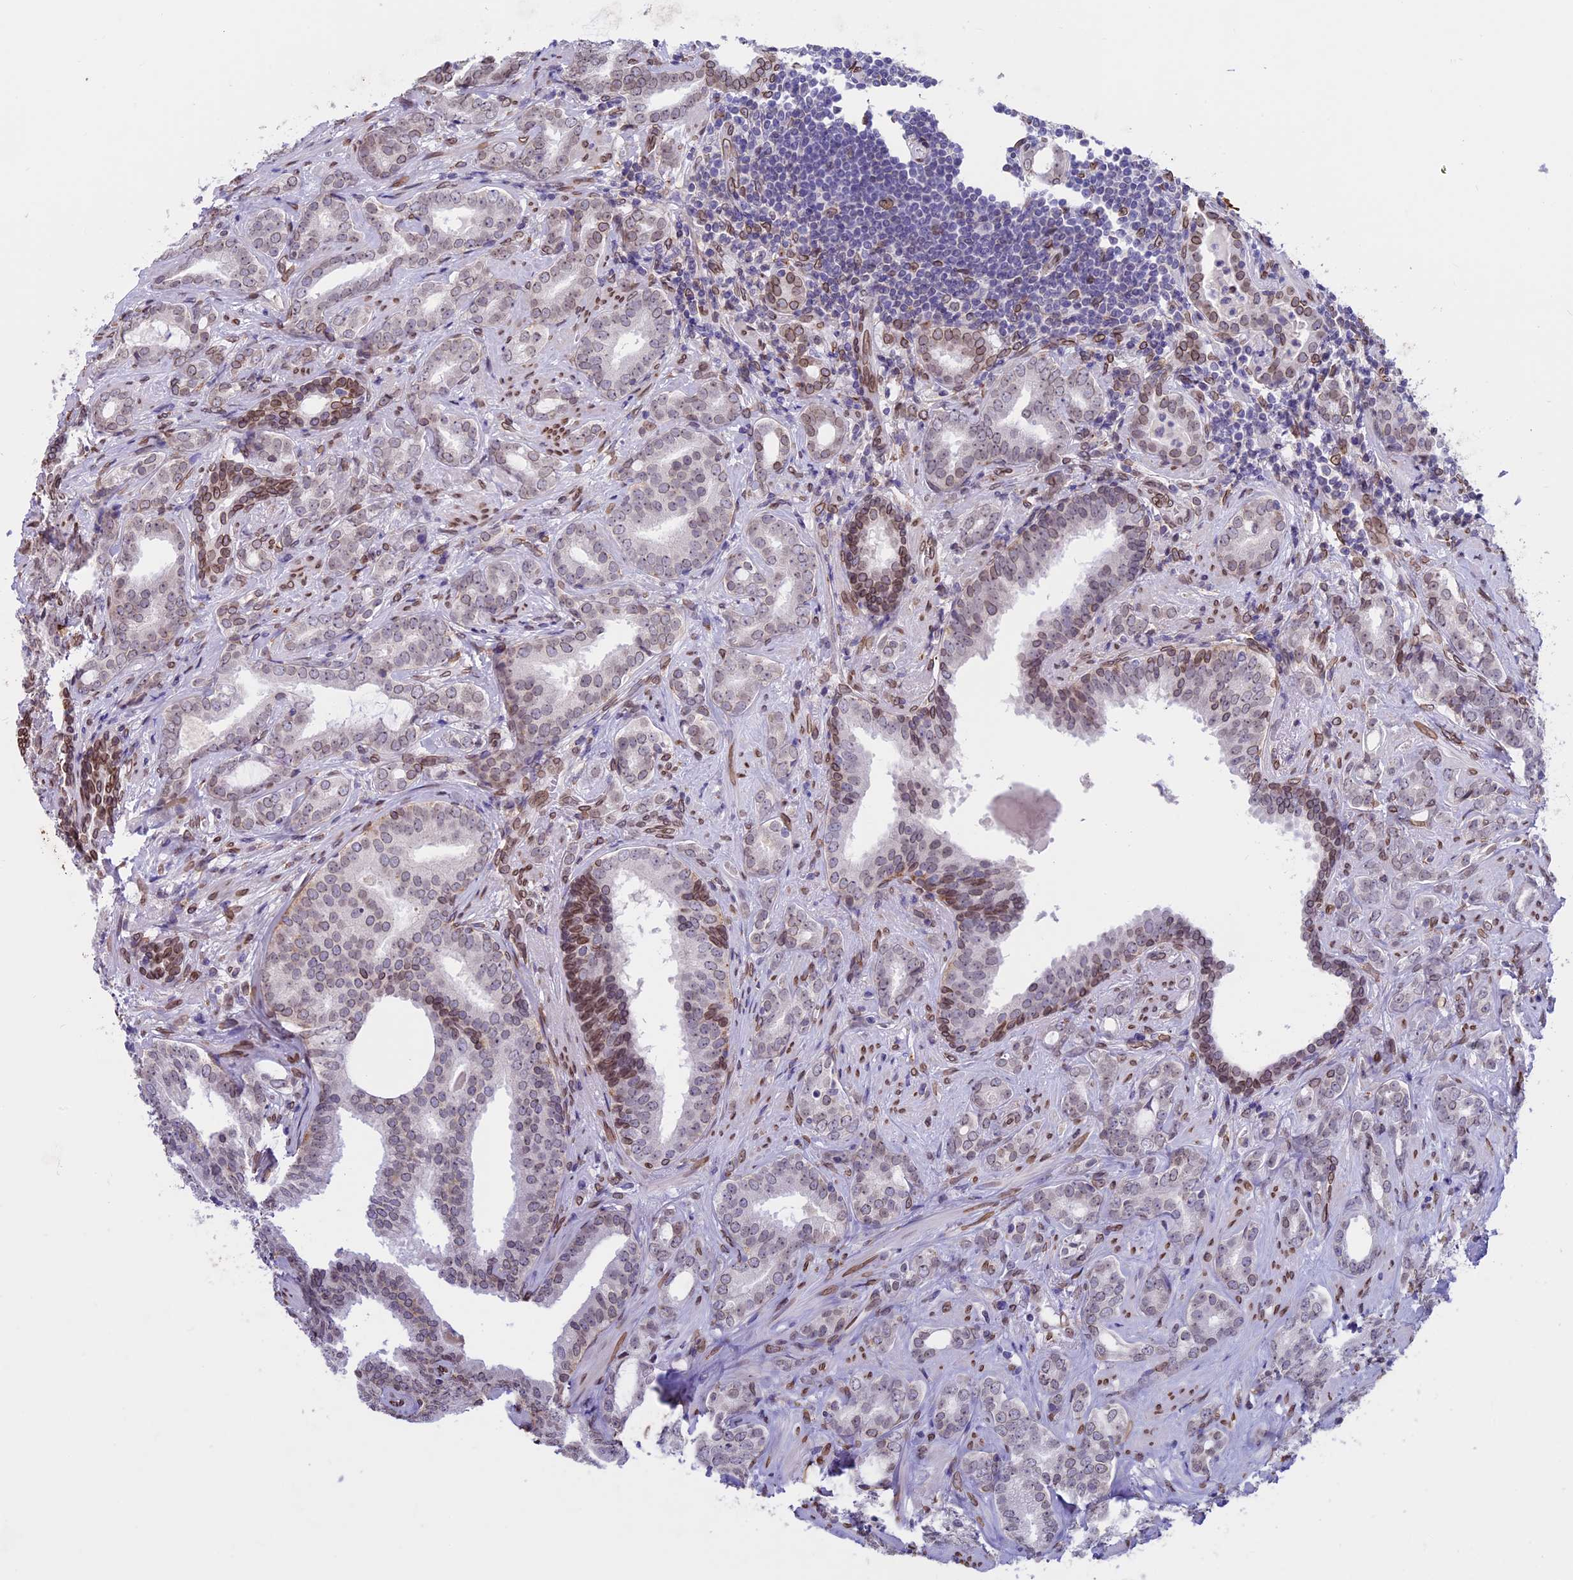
{"staining": {"intensity": "weak", "quantity": ">75%", "location": "cytoplasmic/membranous,nuclear"}, "tissue": "prostate cancer", "cell_type": "Tumor cells", "image_type": "cancer", "snomed": [{"axis": "morphology", "description": "Adenocarcinoma, High grade"}, {"axis": "topography", "description": "Prostate"}], "caption": "Protein analysis of prostate cancer tissue displays weak cytoplasmic/membranous and nuclear staining in about >75% of tumor cells. (DAB IHC, brown staining for protein, blue staining for nuclei).", "gene": "TMPRSS7", "patient": {"sex": "male", "age": 63}}